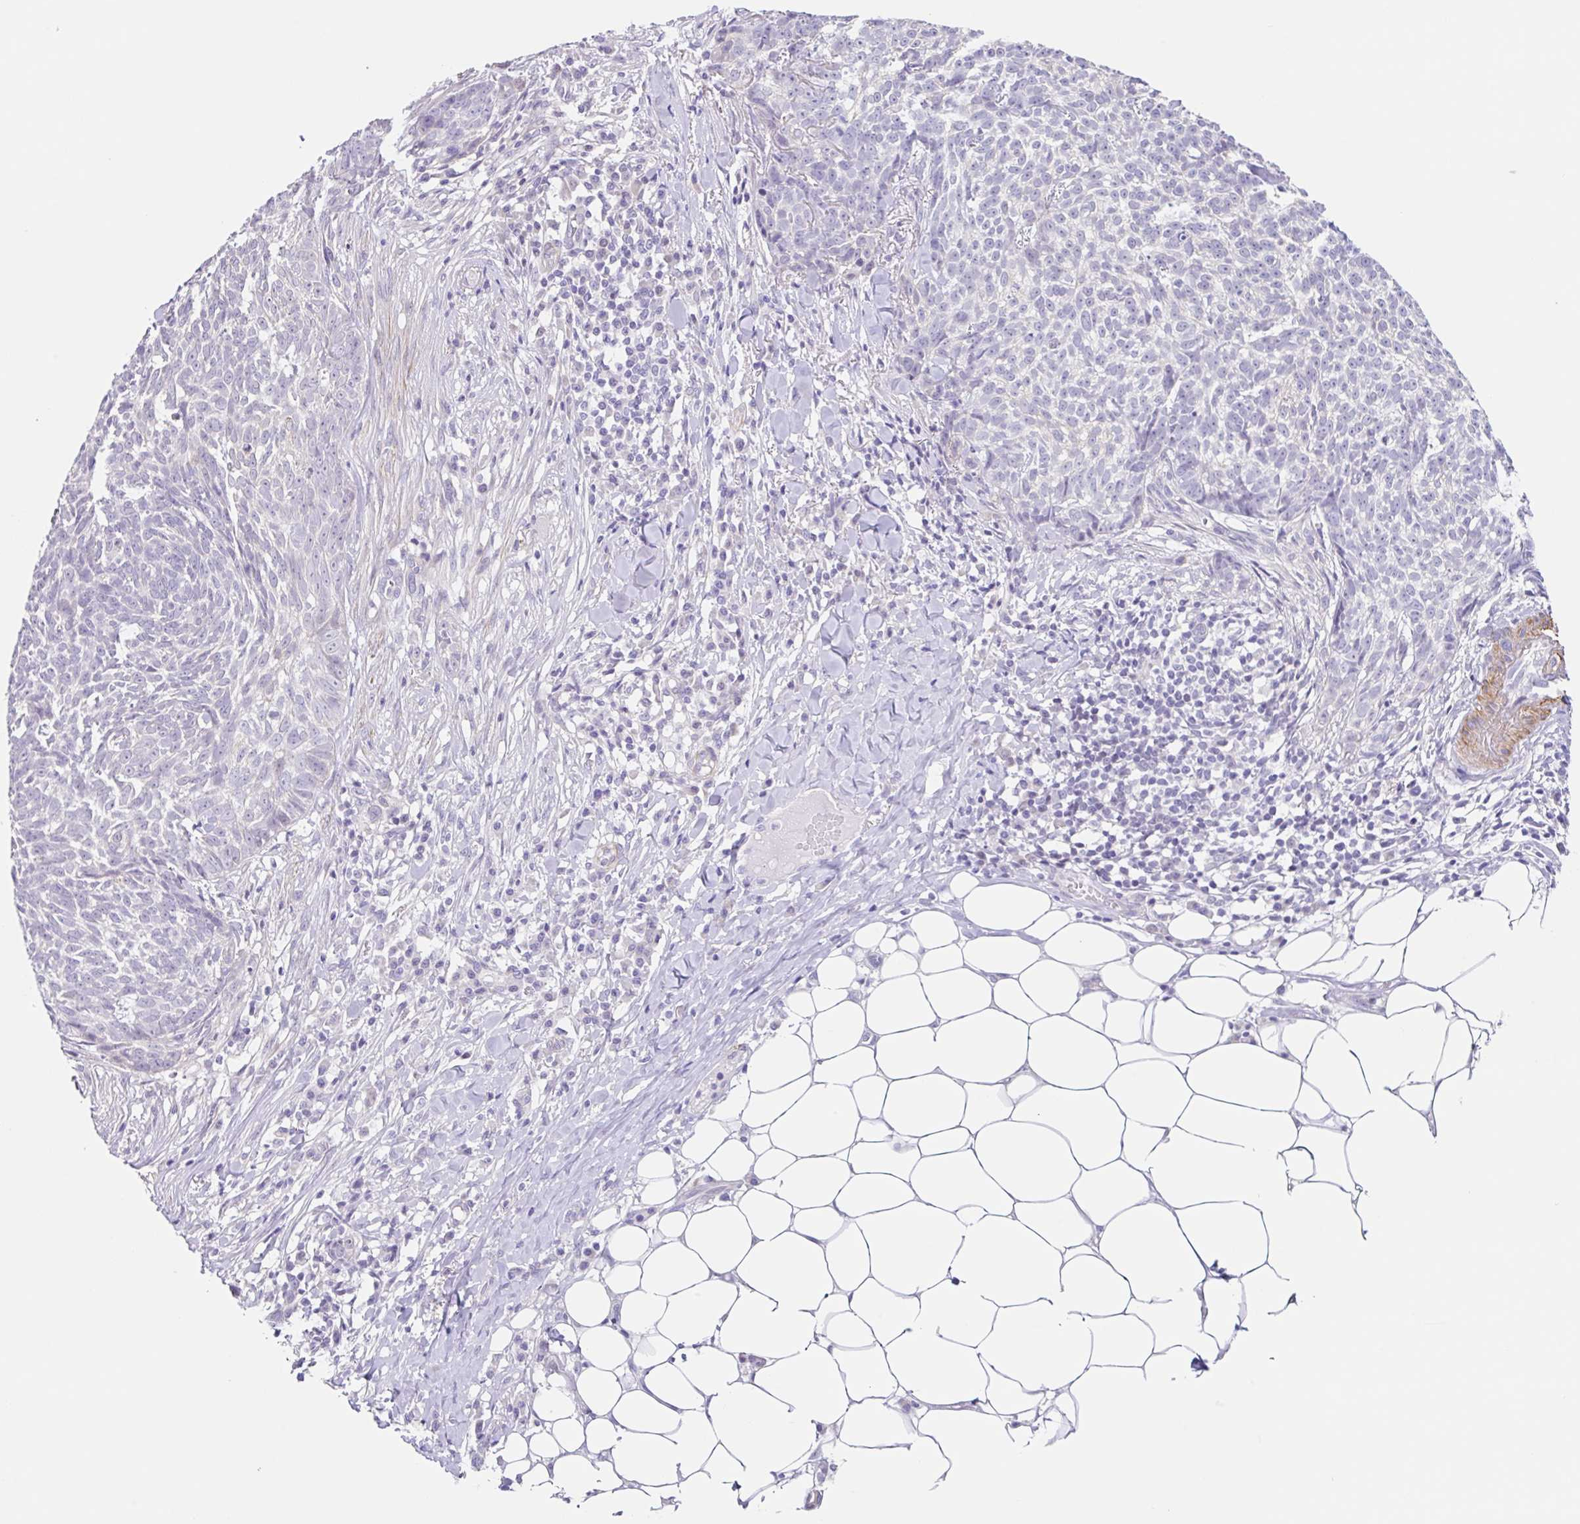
{"staining": {"intensity": "negative", "quantity": "none", "location": "none"}, "tissue": "skin cancer", "cell_type": "Tumor cells", "image_type": "cancer", "snomed": [{"axis": "morphology", "description": "Basal cell carcinoma"}, {"axis": "topography", "description": "Skin"}], "caption": "Tumor cells show no significant expression in skin basal cell carcinoma.", "gene": "DCAF17", "patient": {"sex": "female", "age": 93}}